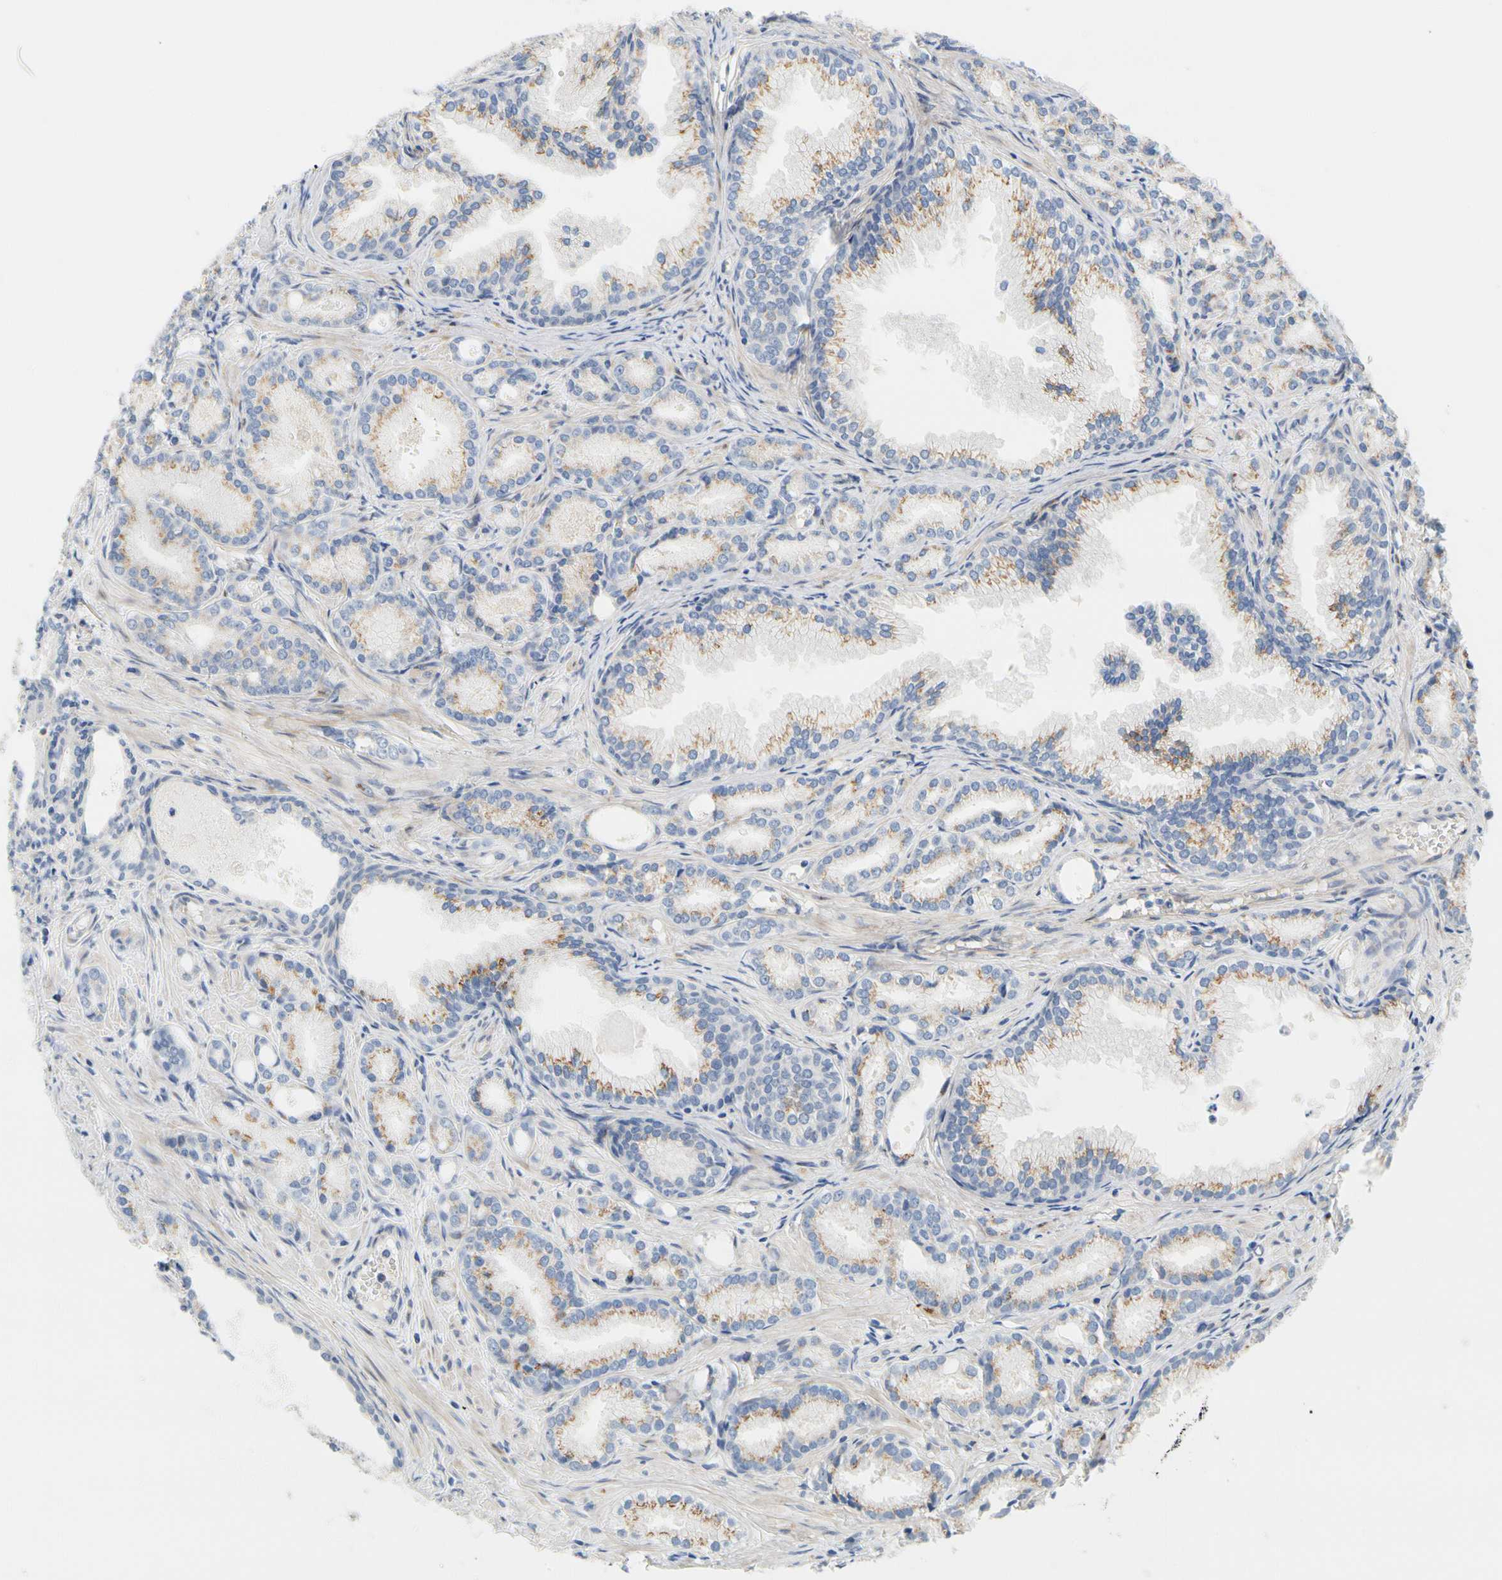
{"staining": {"intensity": "moderate", "quantity": "25%-75%", "location": "cytoplasmic/membranous"}, "tissue": "prostate cancer", "cell_type": "Tumor cells", "image_type": "cancer", "snomed": [{"axis": "morphology", "description": "Adenocarcinoma, Low grade"}, {"axis": "topography", "description": "Prostate"}], "caption": "Moderate cytoplasmic/membranous positivity is appreciated in approximately 25%-75% of tumor cells in prostate cancer.", "gene": "ZNF236", "patient": {"sex": "male", "age": 72}}